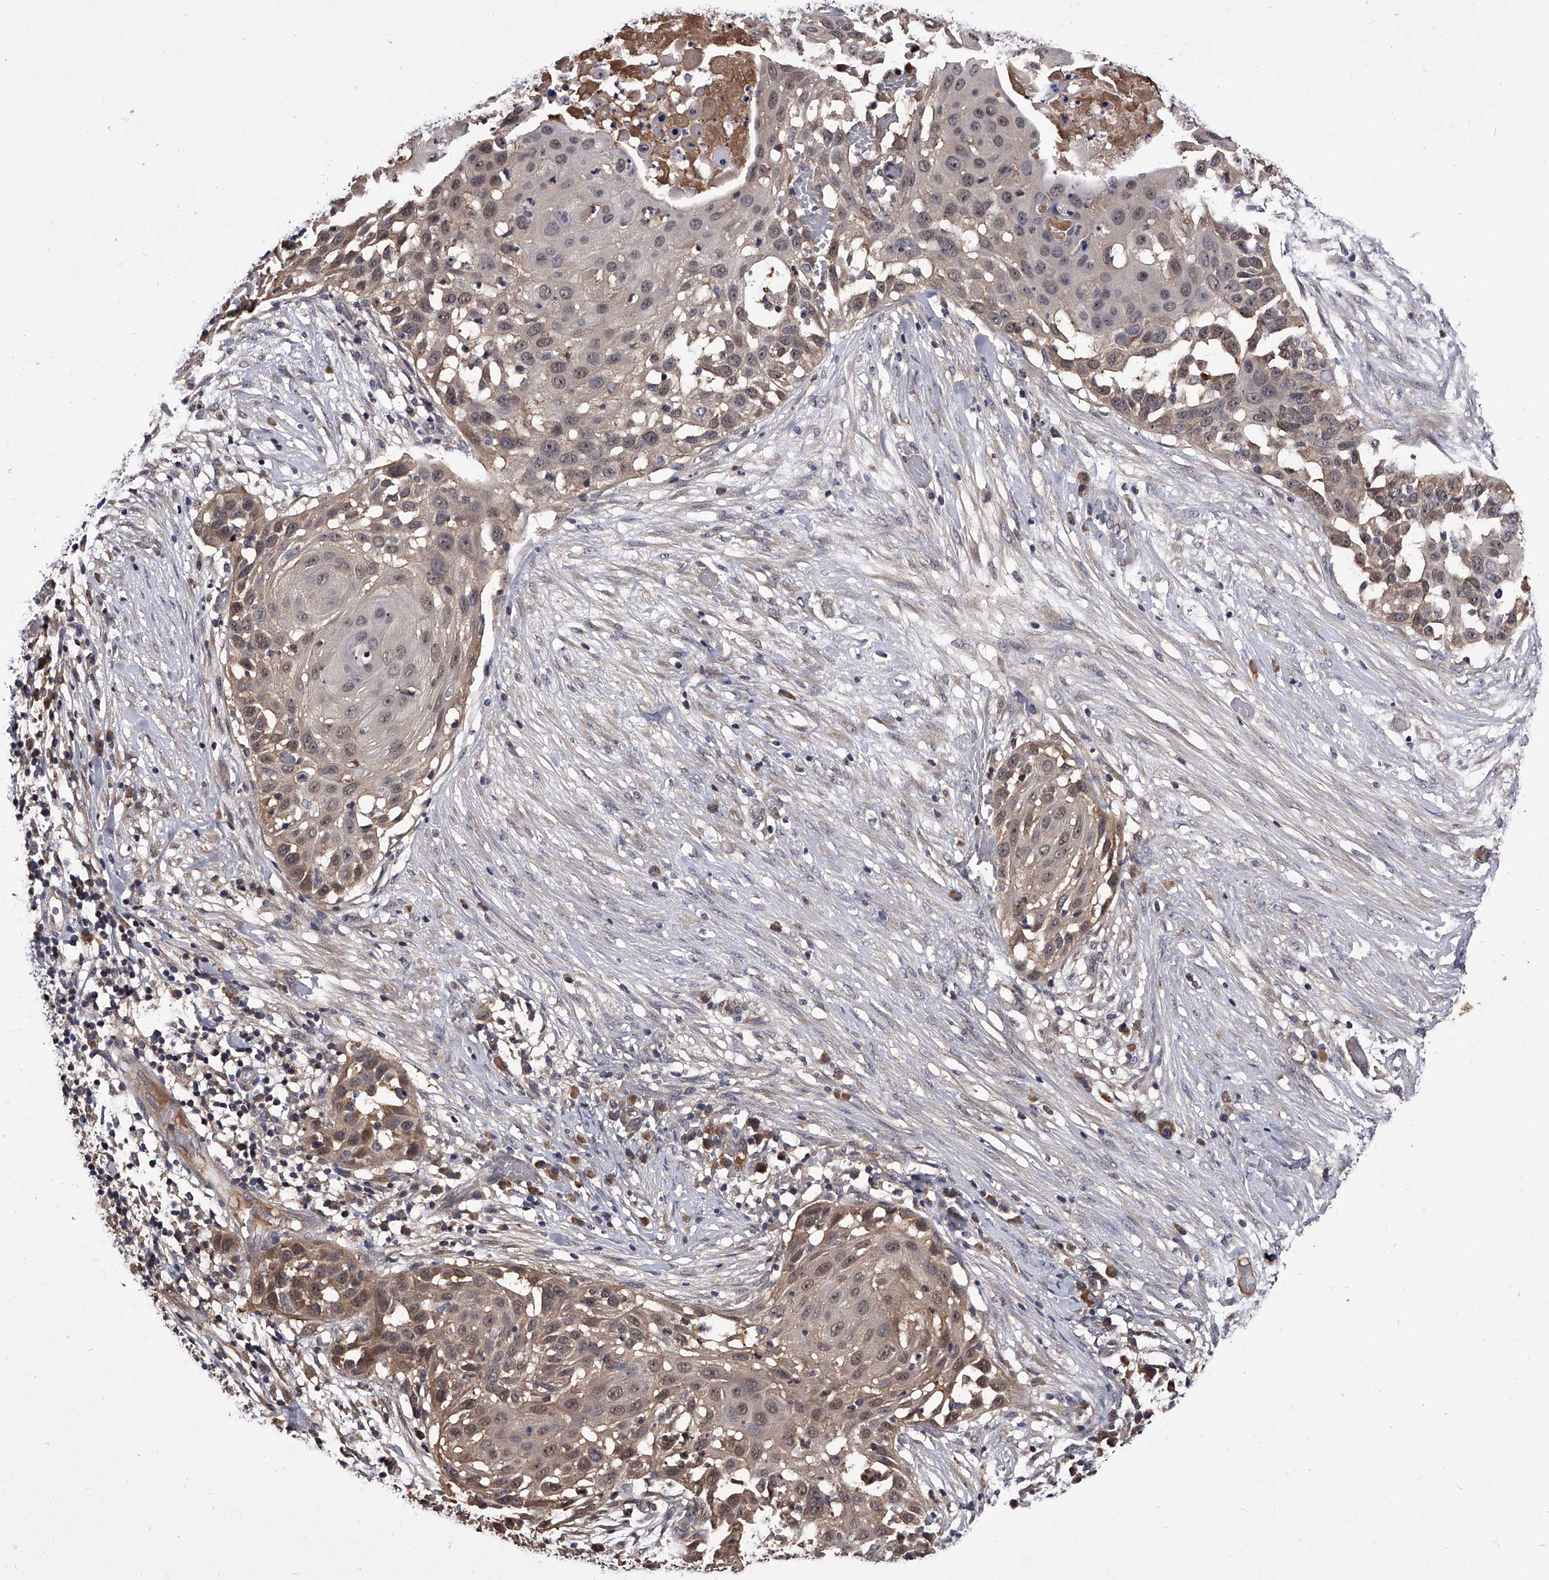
{"staining": {"intensity": "weak", "quantity": "25%-75%", "location": "cytoplasmic/membranous,nuclear"}, "tissue": "skin cancer", "cell_type": "Tumor cells", "image_type": "cancer", "snomed": [{"axis": "morphology", "description": "Squamous cell carcinoma, NOS"}, {"axis": "topography", "description": "Skin"}], "caption": "Skin squamous cell carcinoma stained with a brown dye exhibits weak cytoplasmic/membranous and nuclear positive staining in approximately 25%-75% of tumor cells.", "gene": "SLC18B1", "patient": {"sex": "female", "age": 44}}